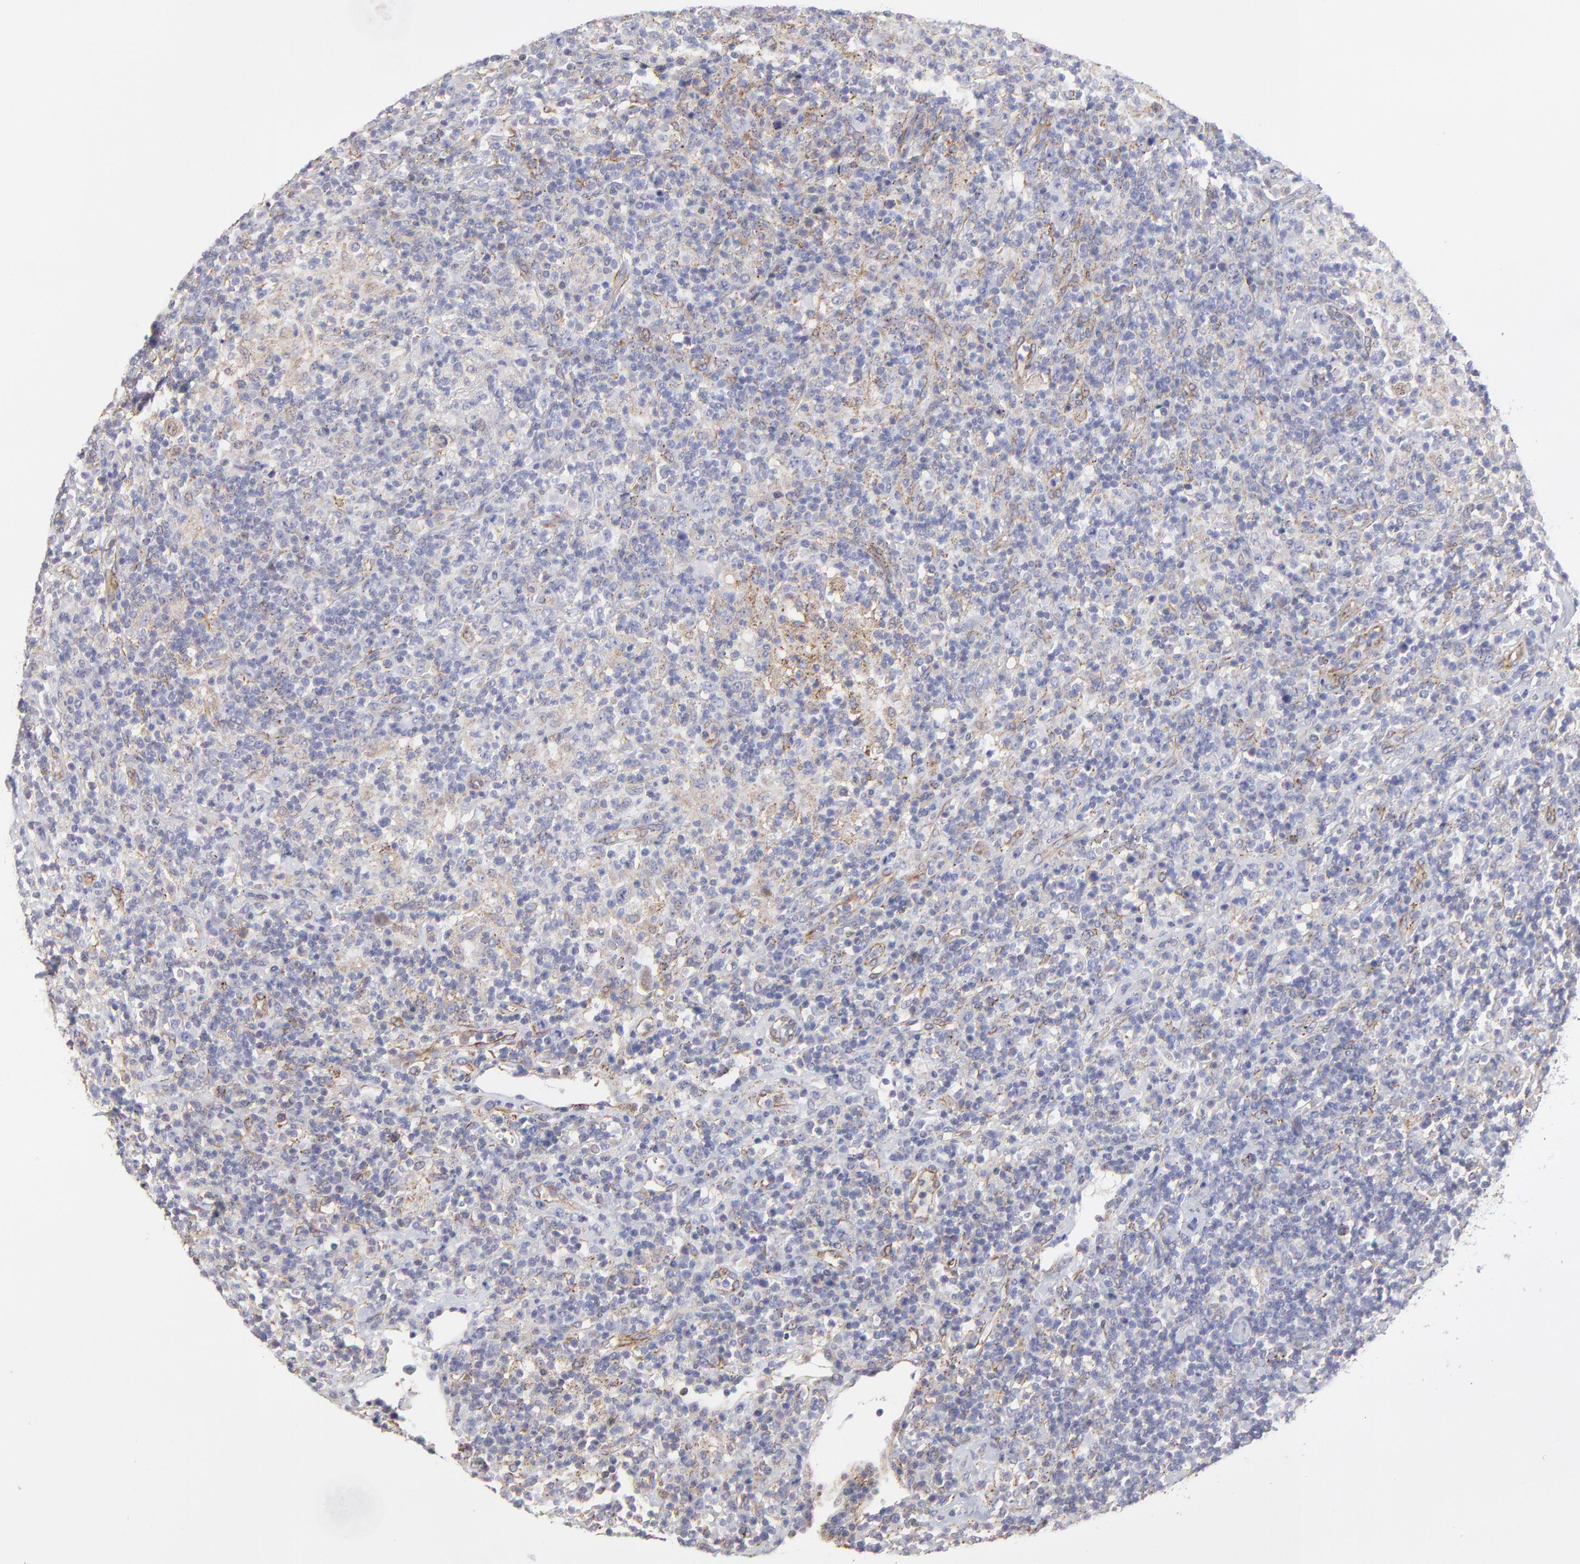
{"staining": {"intensity": "weak", "quantity": "25%-75%", "location": "cytoplasmic/membranous"}, "tissue": "lymphoma", "cell_type": "Tumor cells", "image_type": "cancer", "snomed": [{"axis": "morphology", "description": "Hodgkin's disease, NOS"}, {"axis": "topography", "description": "Lymph node"}], "caption": "Immunohistochemistry (IHC) micrograph of neoplastic tissue: Hodgkin's disease stained using IHC reveals low levels of weak protein expression localized specifically in the cytoplasmic/membranous of tumor cells, appearing as a cytoplasmic/membranous brown color.", "gene": "COX8C", "patient": {"sex": "male", "age": 65}}